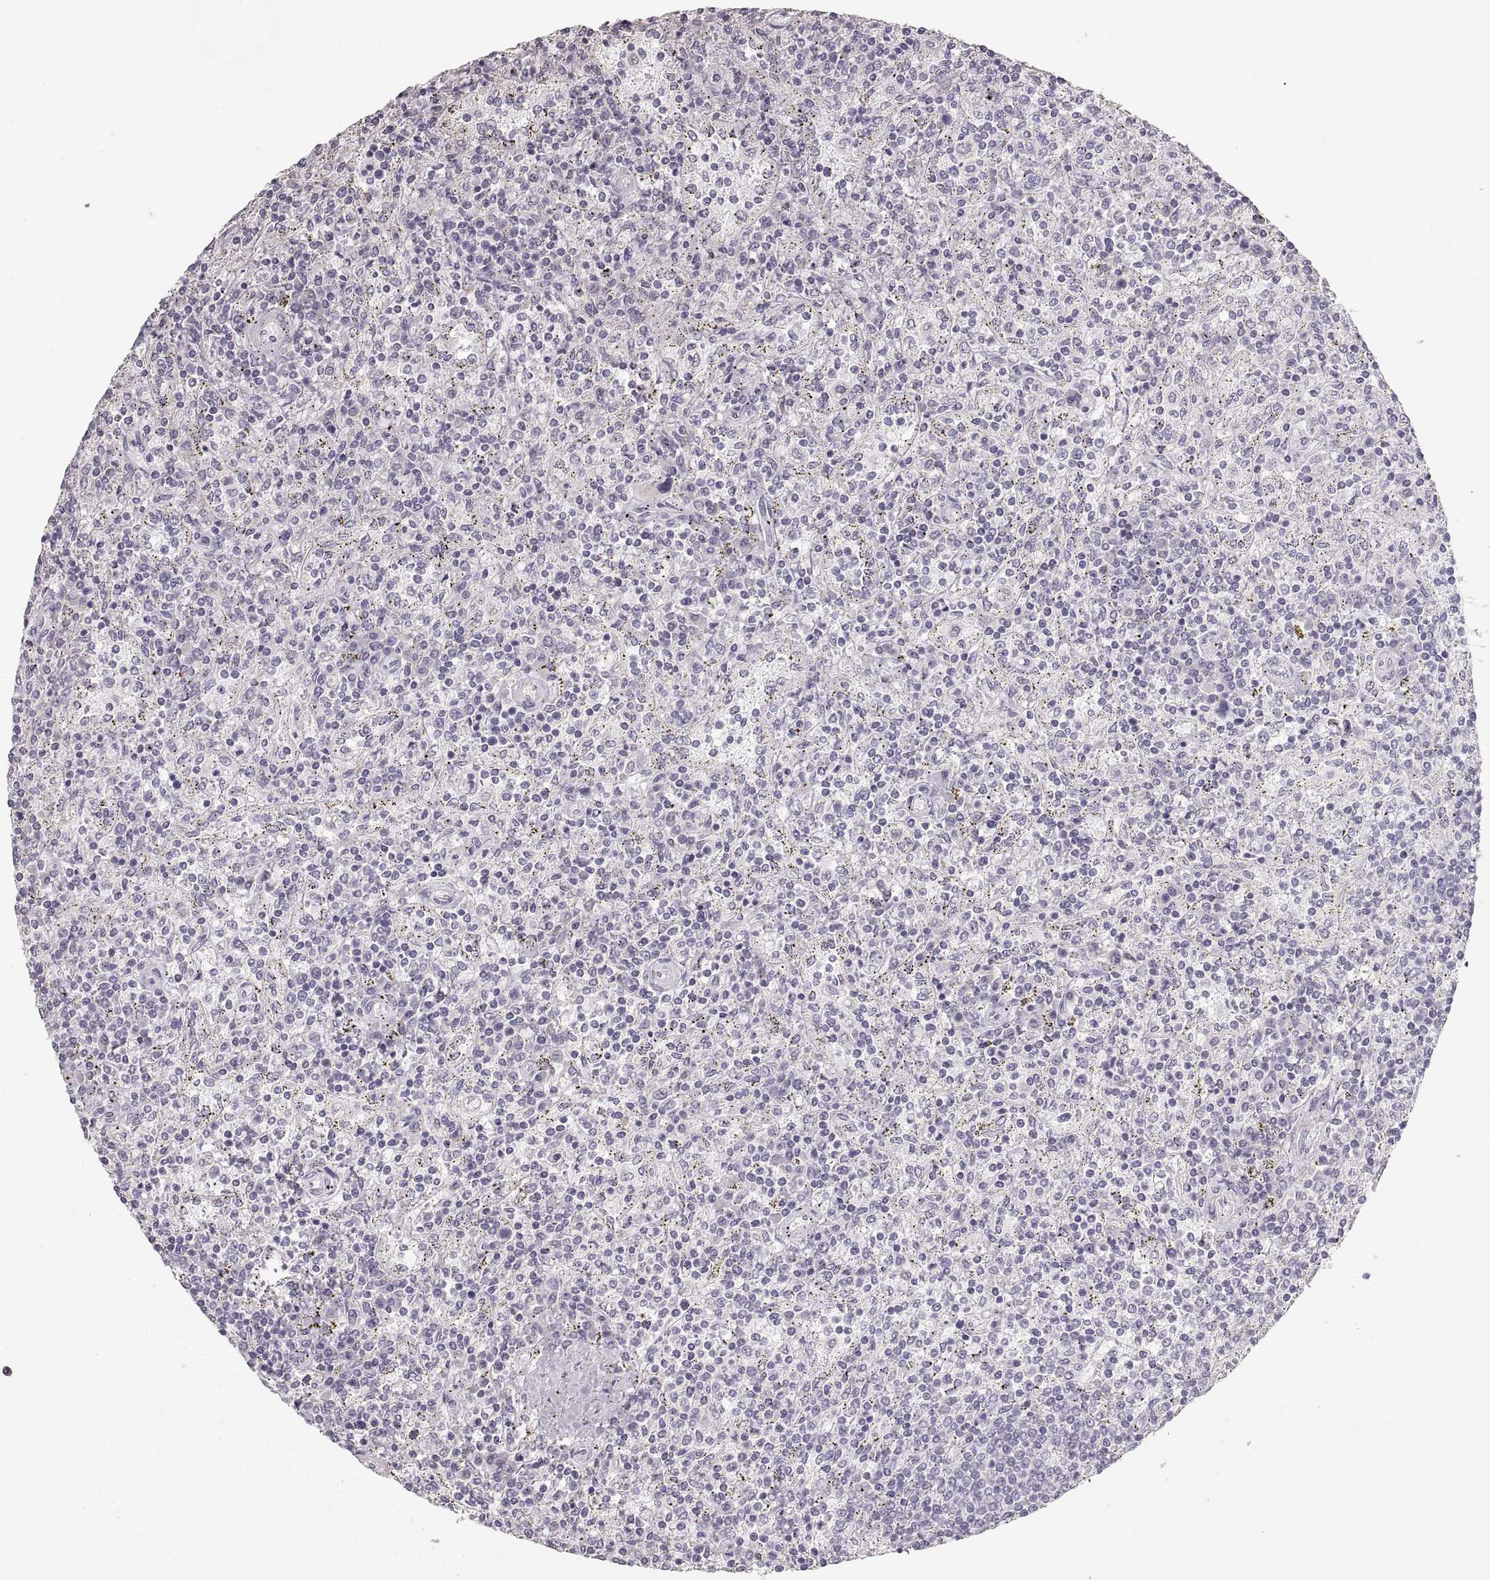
{"staining": {"intensity": "negative", "quantity": "none", "location": "none"}, "tissue": "lymphoma", "cell_type": "Tumor cells", "image_type": "cancer", "snomed": [{"axis": "morphology", "description": "Malignant lymphoma, non-Hodgkin's type, Low grade"}, {"axis": "topography", "description": "Spleen"}], "caption": "A photomicrograph of human lymphoma is negative for staining in tumor cells. (DAB IHC, high magnification).", "gene": "ZP3", "patient": {"sex": "male", "age": 62}}